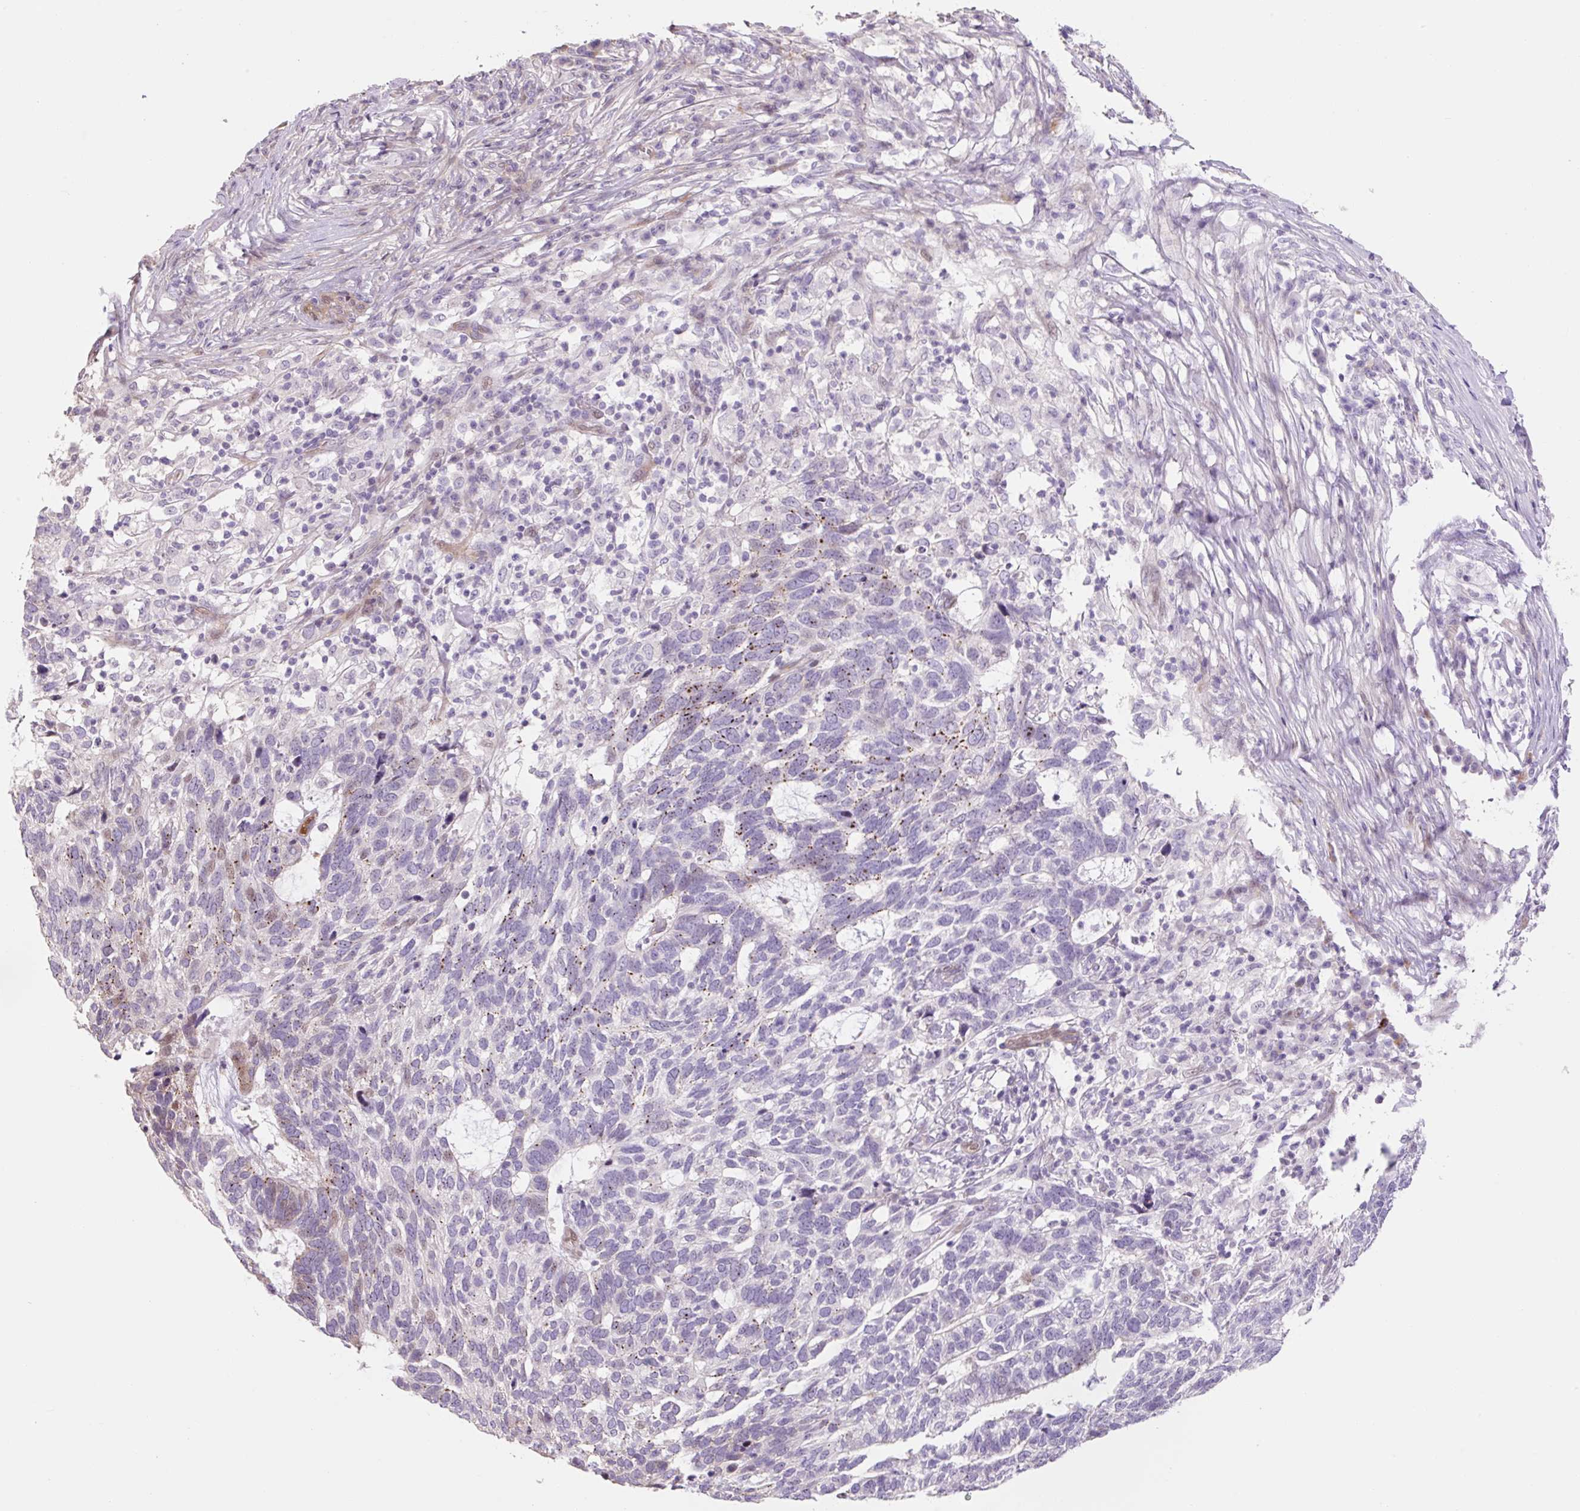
{"staining": {"intensity": "moderate", "quantity": "<25%", "location": "cytoplasmic/membranous"}, "tissue": "skin cancer", "cell_type": "Tumor cells", "image_type": "cancer", "snomed": [{"axis": "morphology", "description": "Basal cell carcinoma"}, {"axis": "topography", "description": "Skin"}], "caption": "Skin basal cell carcinoma was stained to show a protein in brown. There is low levels of moderate cytoplasmic/membranous expression in approximately <25% of tumor cells. (brown staining indicates protein expression, while blue staining denotes nuclei).", "gene": "ZNF552", "patient": {"sex": "female", "age": 65}}